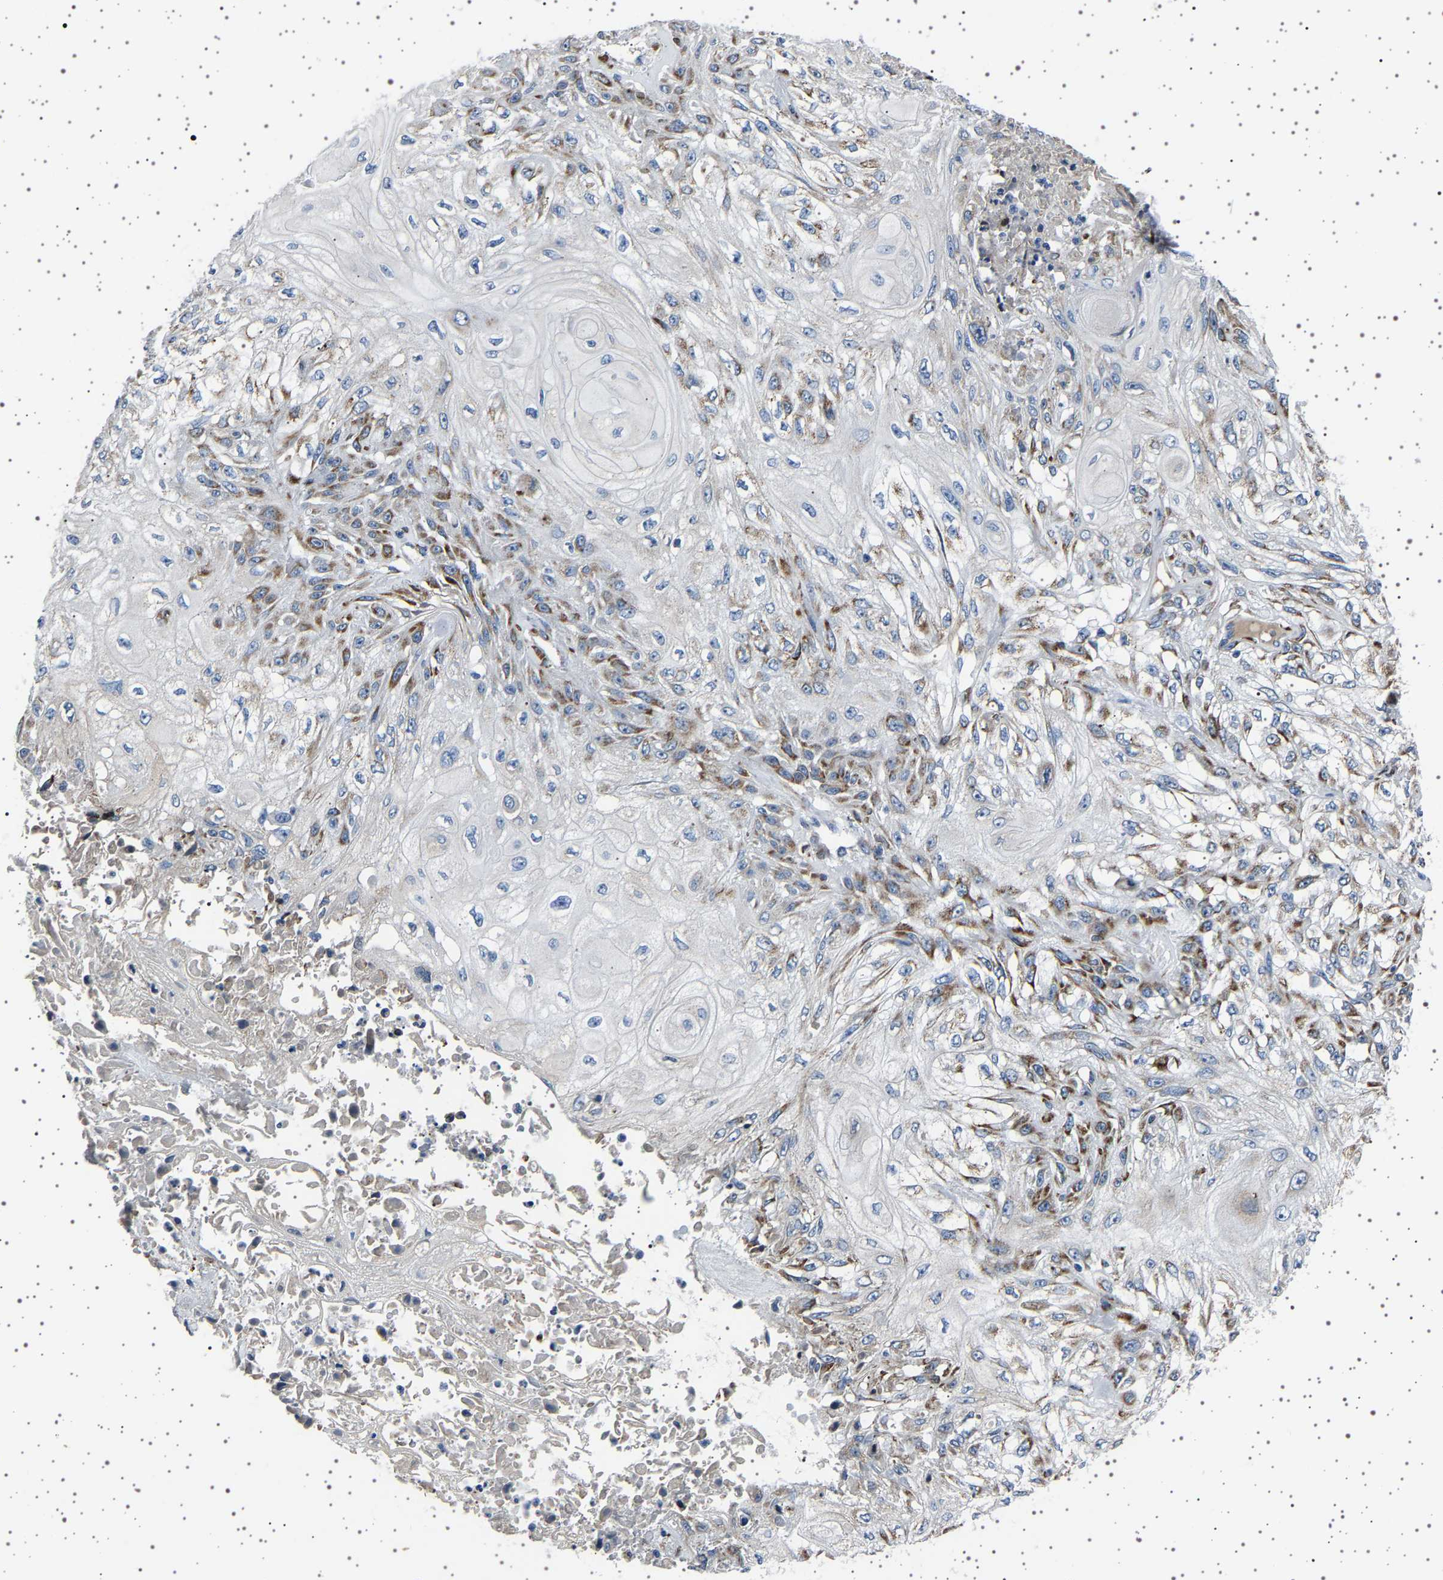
{"staining": {"intensity": "moderate", "quantity": "25%-75%", "location": "cytoplasmic/membranous"}, "tissue": "skin cancer", "cell_type": "Tumor cells", "image_type": "cancer", "snomed": [{"axis": "morphology", "description": "Squamous cell carcinoma, NOS"}, {"axis": "morphology", "description": "Squamous cell carcinoma, metastatic, NOS"}, {"axis": "topography", "description": "Skin"}, {"axis": "topography", "description": "Lymph node"}], "caption": "Protein staining demonstrates moderate cytoplasmic/membranous expression in approximately 25%-75% of tumor cells in skin metastatic squamous cell carcinoma.", "gene": "FTCD", "patient": {"sex": "male", "age": 75}}